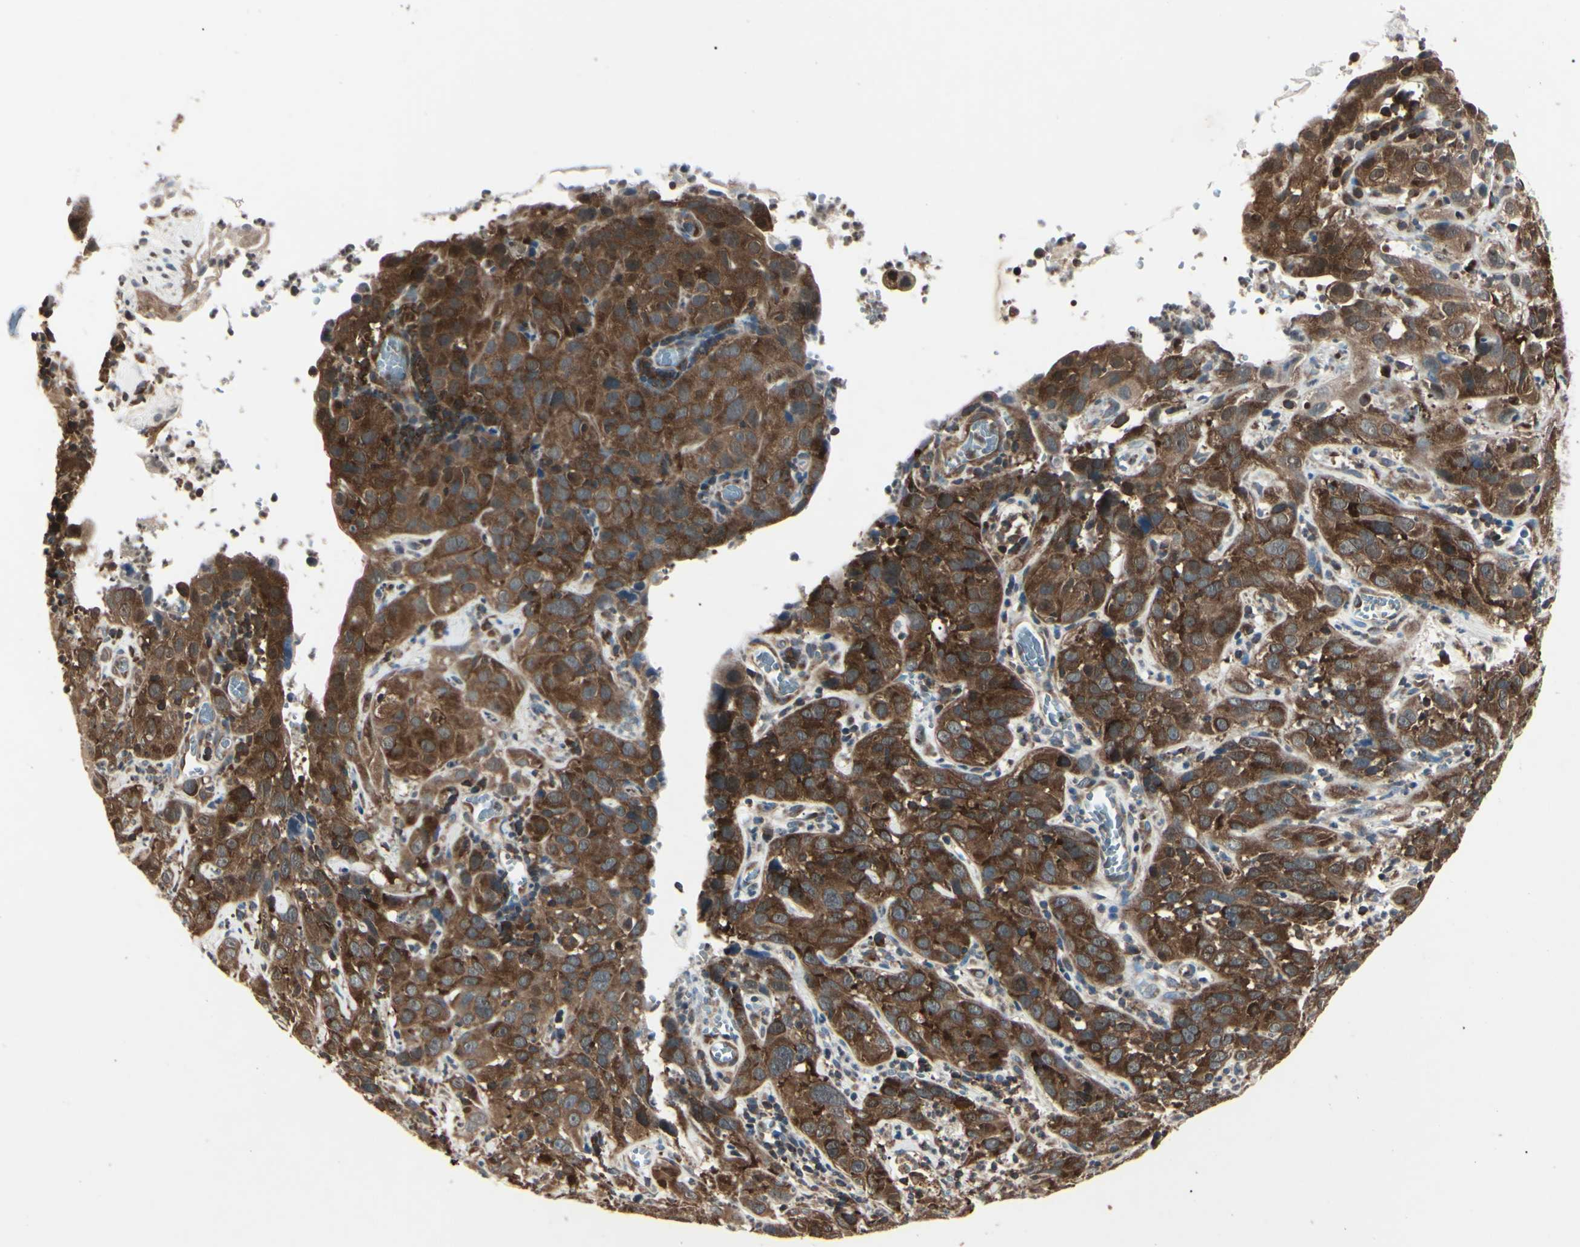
{"staining": {"intensity": "strong", "quantity": ">75%", "location": "cytoplasmic/membranous"}, "tissue": "cervical cancer", "cell_type": "Tumor cells", "image_type": "cancer", "snomed": [{"axis": "morphology", "description": "Squamous cell carcinoma, NOS"}, {"axis": "topography", "description": "Cervix"}], "caption": "IHC staining of cervical squamous cell carcinoma, which shows high levels of strong cytoplasmic/membranous staining in approximately >75% of tumor cells indicating strong cytoplasmic/membranous protein positivity. The staining was performed using DAB (3,3'-diaminobenzidine) (brown) for protein detection and nuclei were counterstained in hematoxylin (blue).", "gene": "MAPRE1", "patient": {"sex": "female", "age": 32}}